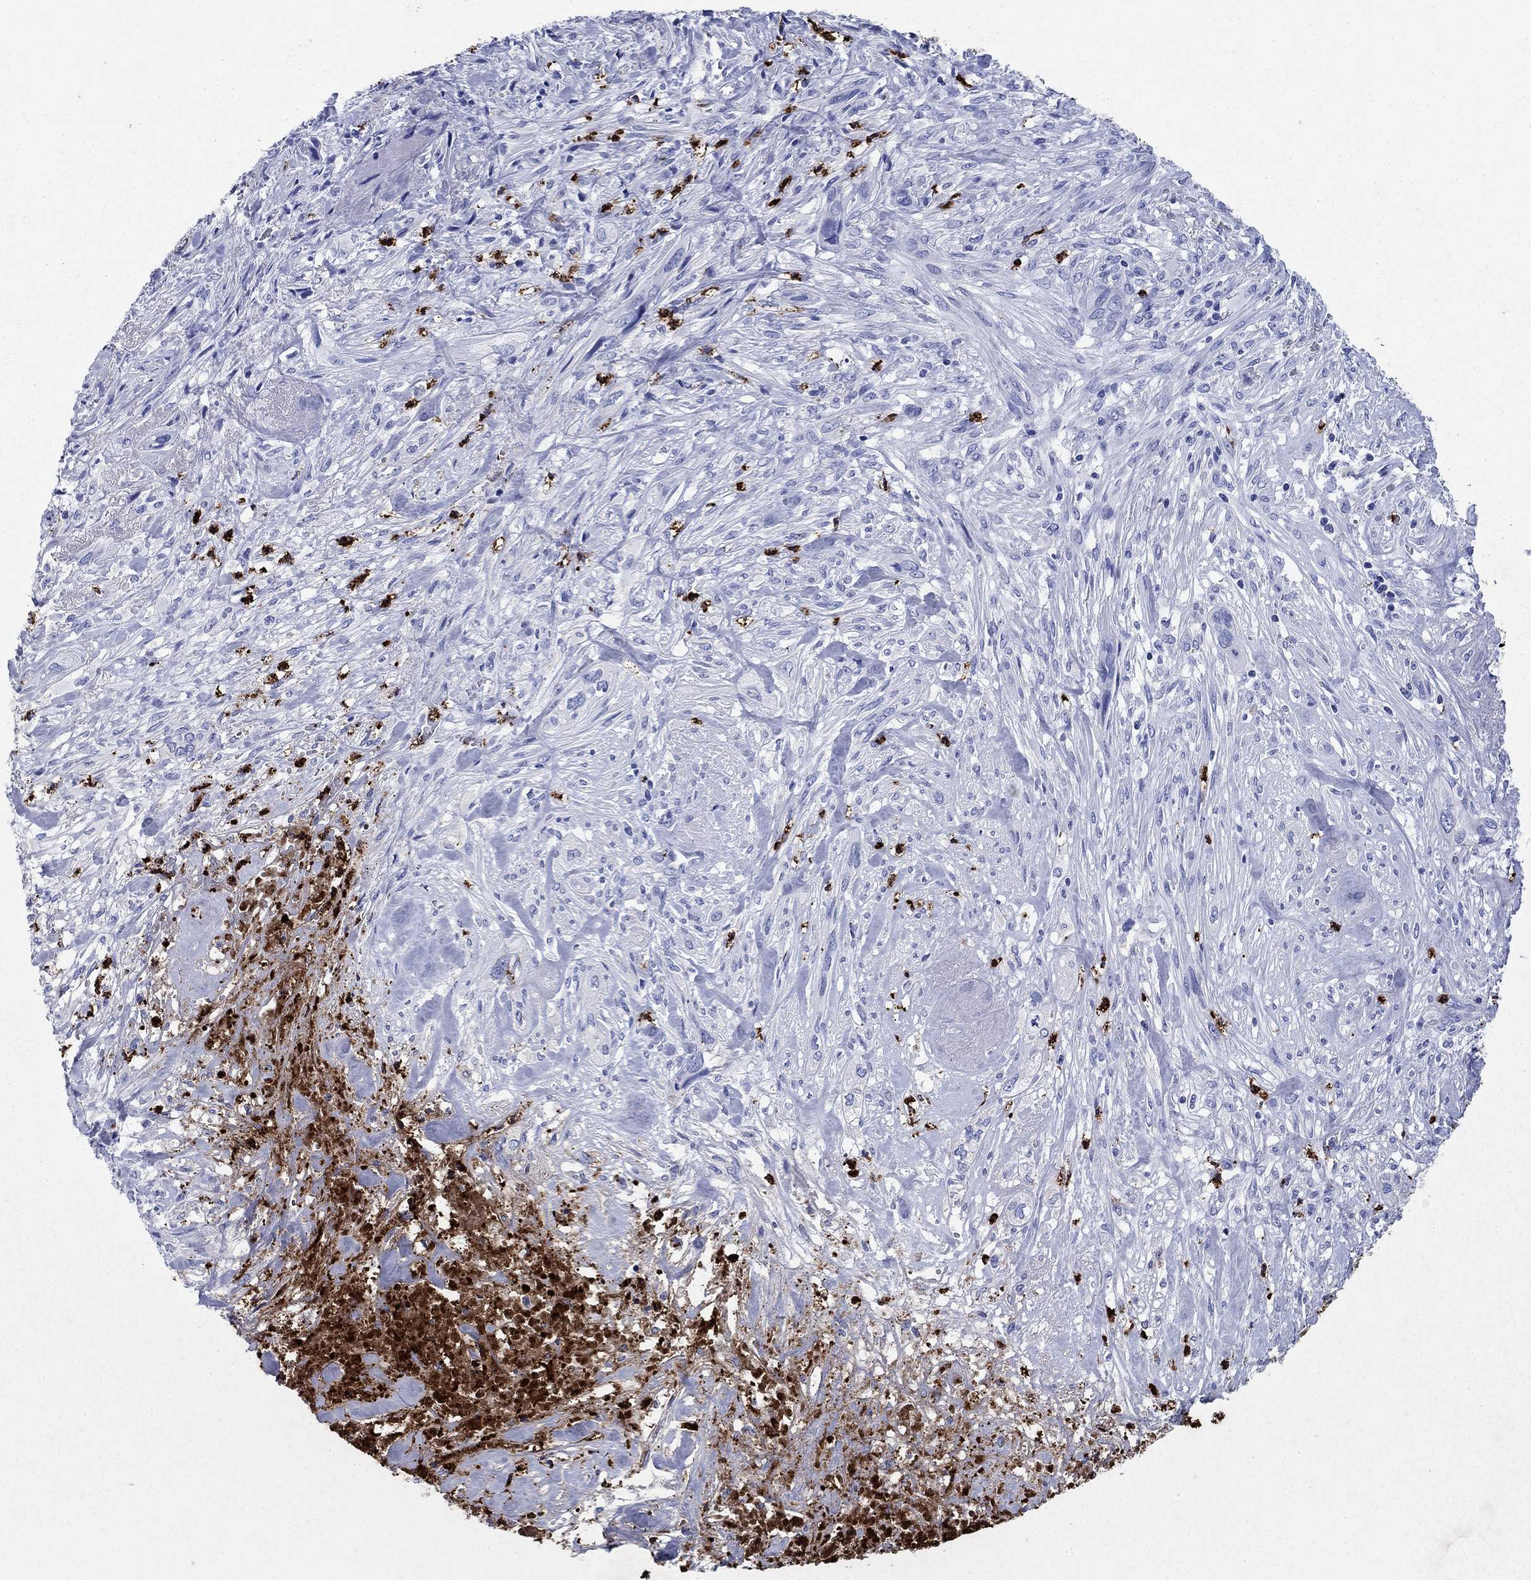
{"staining": {"intensity": "negative", "quantity": "none", "location": "none"}, "tissue": "cervical cancer", "cell_type": "Tumor cells", "image_type": "cancer", "snomed": [{"axis": "morphology", "description": "Squamous cell carcinoma, NOS"}, {"axis": "topography", "description": "Cervix"}], "caption": "A photomicrograph of cervical cancer stained for a protein exhibits no brown staining in tumor cells.", "gene": "AZU1", "patient": {"sex": "female", "age": 57}}